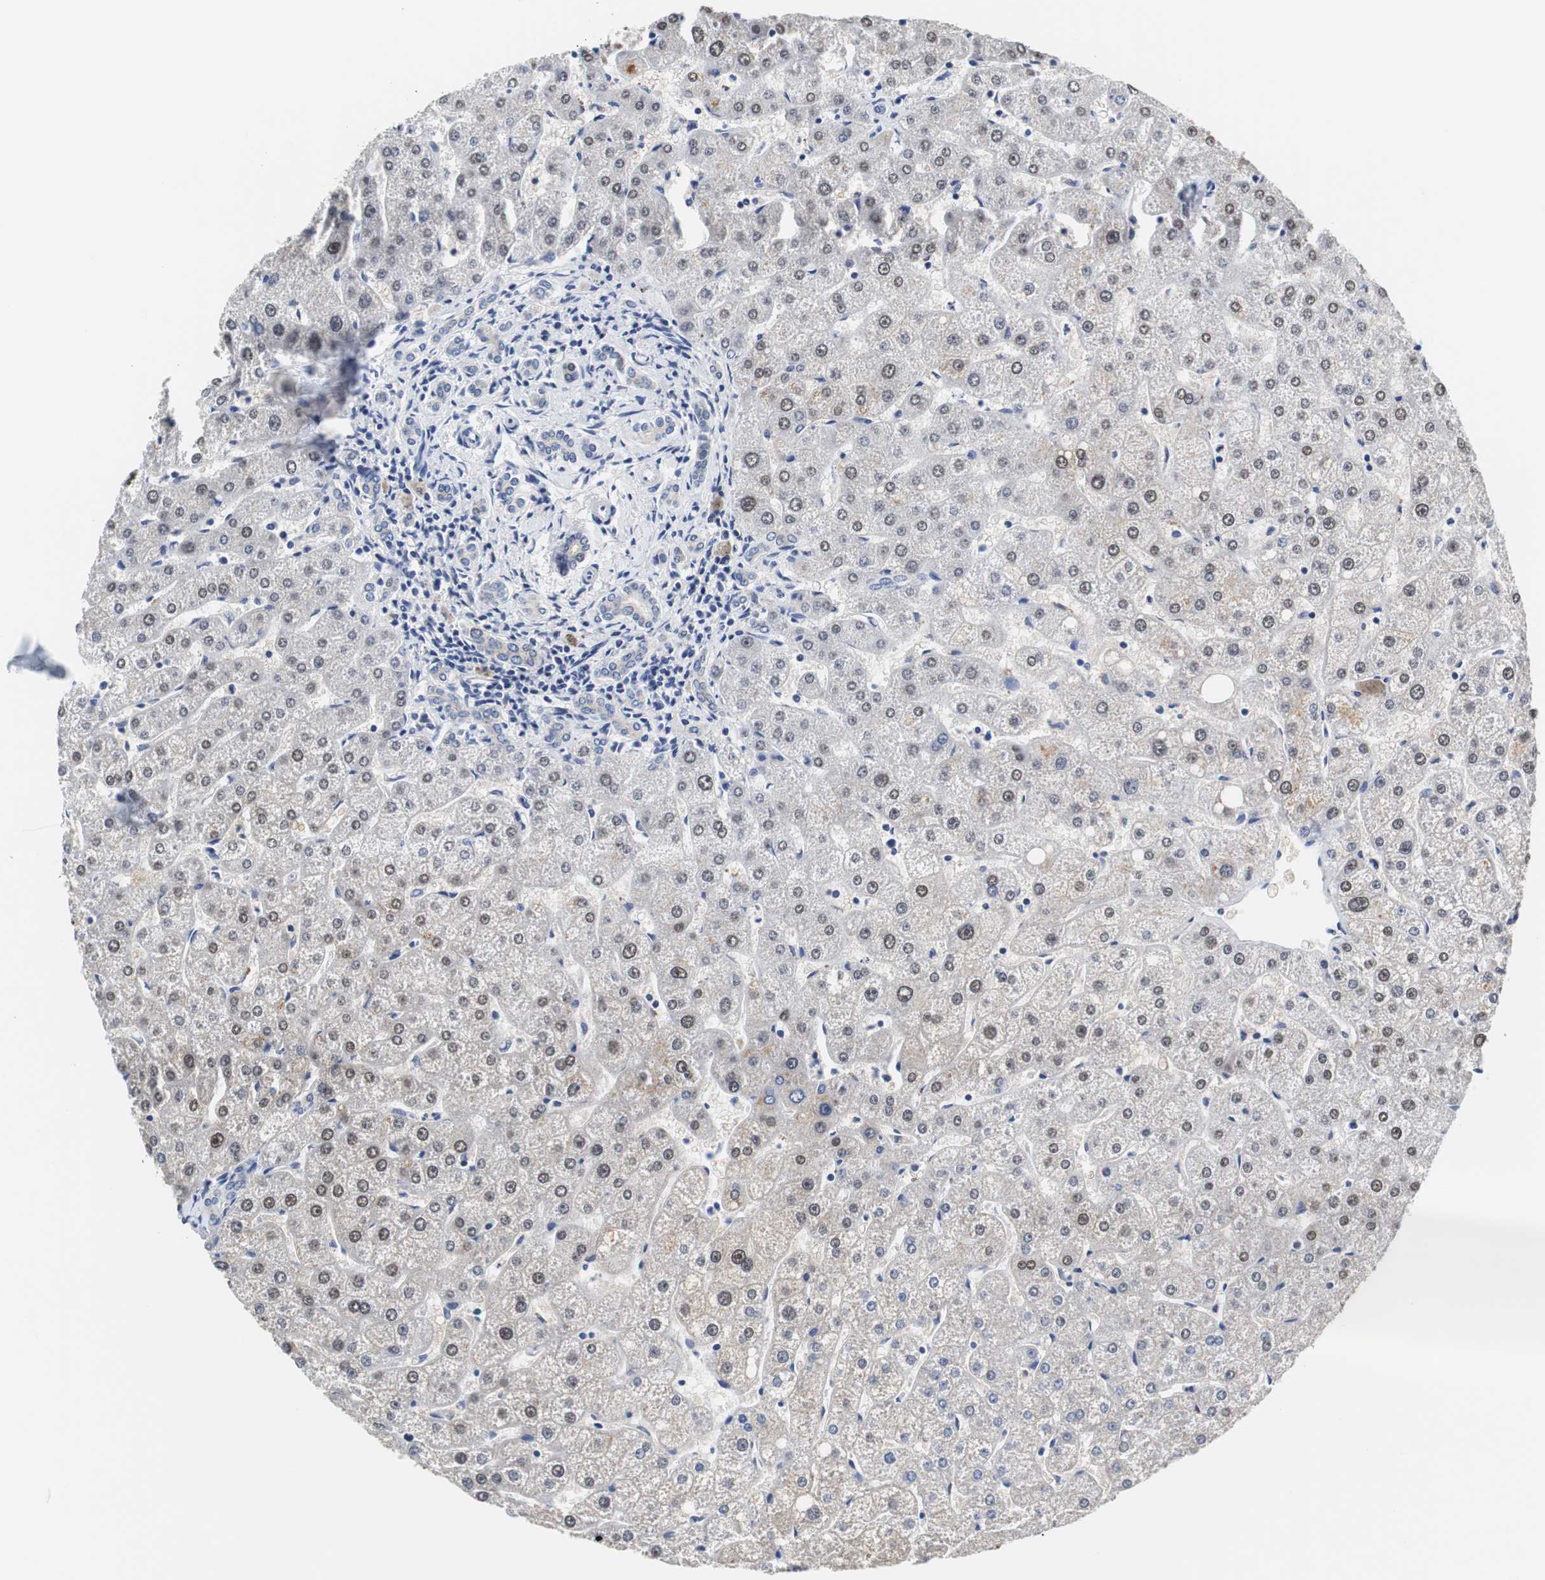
{"staining": {"intensity": "weak", "quantity": "25%-75%", "location": "cytoplasmic/membranous"}, "tissue": "liver", "cell_type": "Cholangiocytes", "image_type": "normal", "snomed": [{"axis": "morphology", "description": "Normal tissue, NOS"}, {"axis": "topography", "description": "Liver"}], "caption": "Protein staining demonstrates weak cytoplasmic/membranous expression in about 25%-75% of cholangiocytes in benign liver.", "gene": "PCK1", "patient": {"sex": "male", "age": 67}}